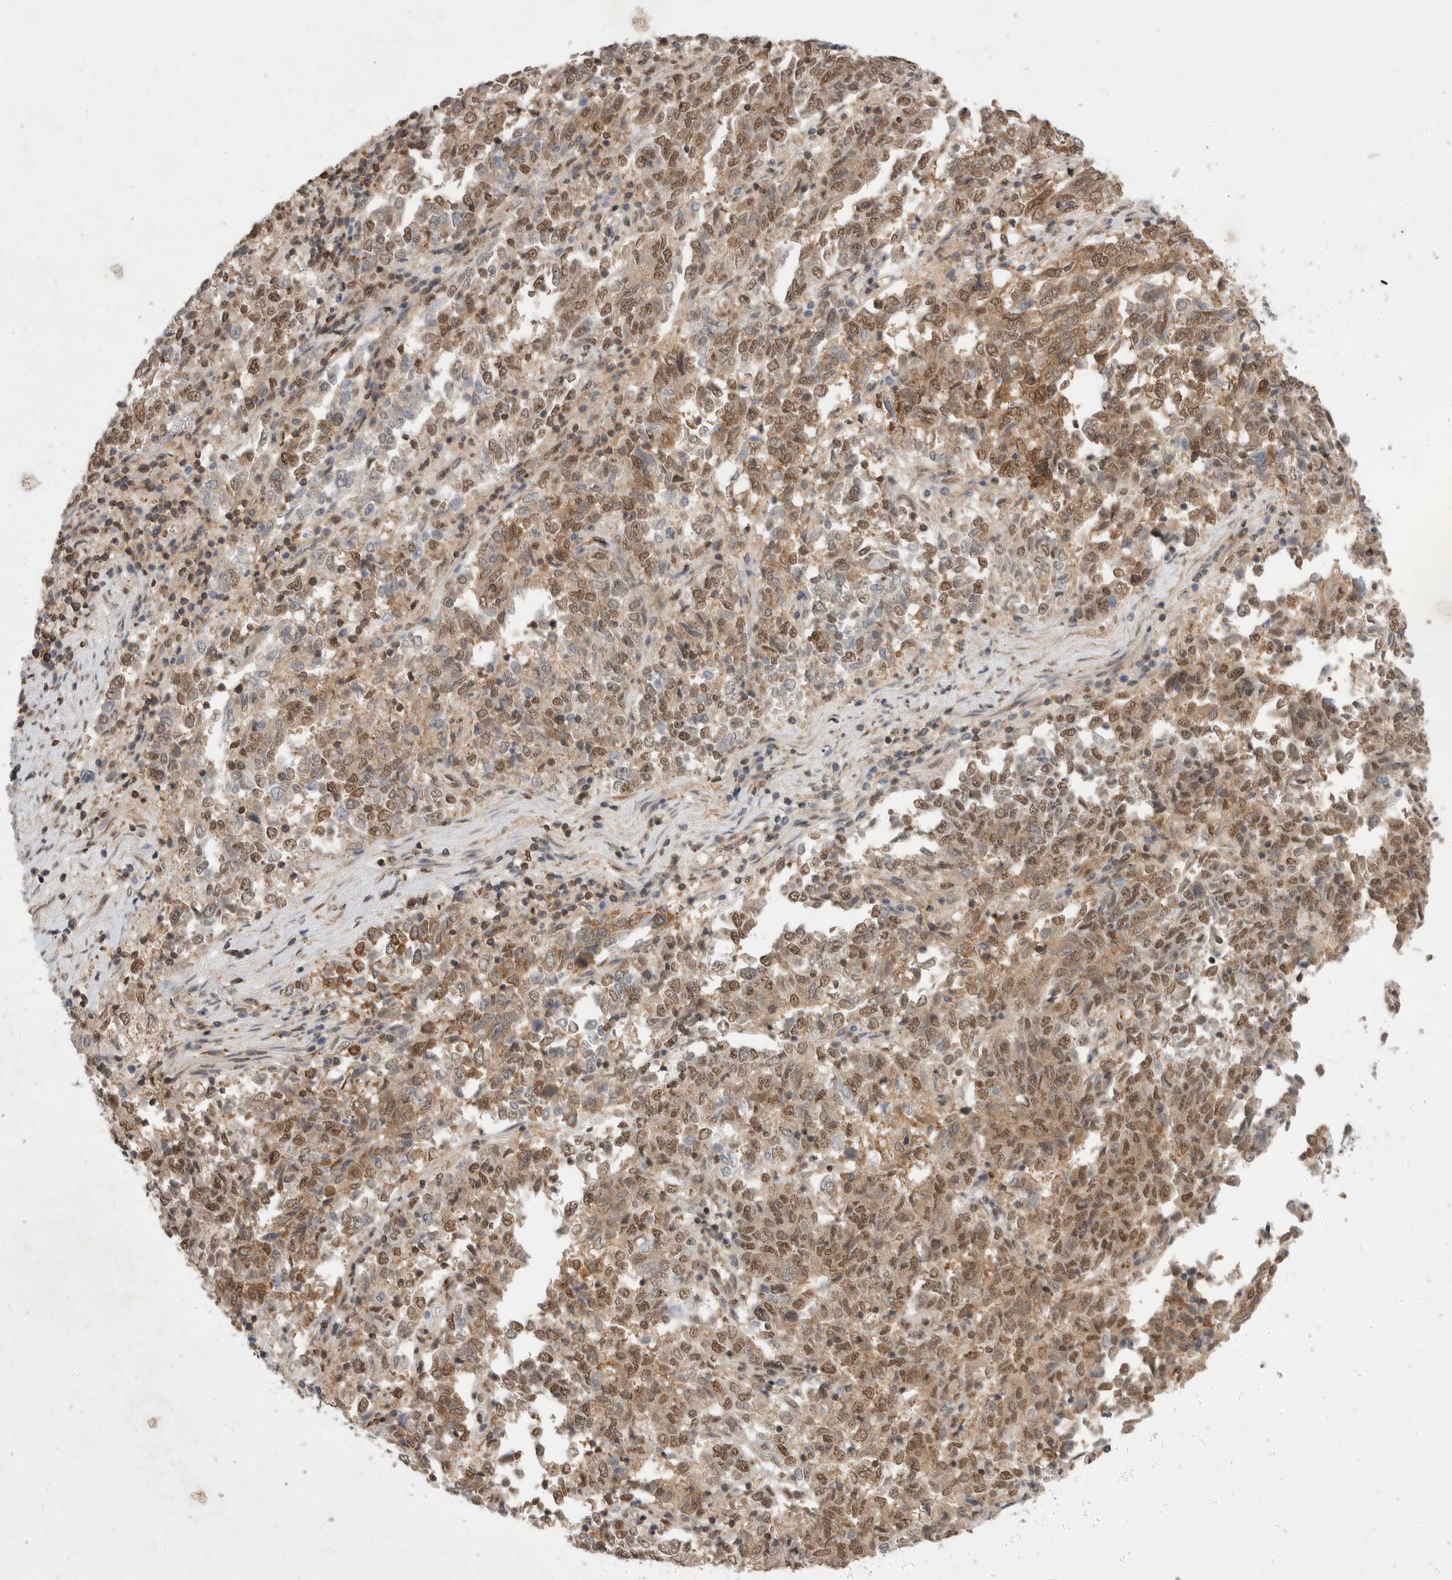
{"staining": {"intensity": "moderate", "quantity": ">75%", "location": "nuclear"}, "tissue": "endometrial cancer", "cell_type": "Tumor cells", "image_type": "cancer", "snomed": [{"axis": "morphology", "description": "Adenocarcinoma, NOS"}, {"axis": "topography", "description": "Endometrium"}], "caption": "Moderate nuclear expression for a protein is identified in about >75% of tumor cells of endometrial cancer using immunohistochemistry.", "gene": "WIPF2", "patient": {"sex": "female", "age": 80}}